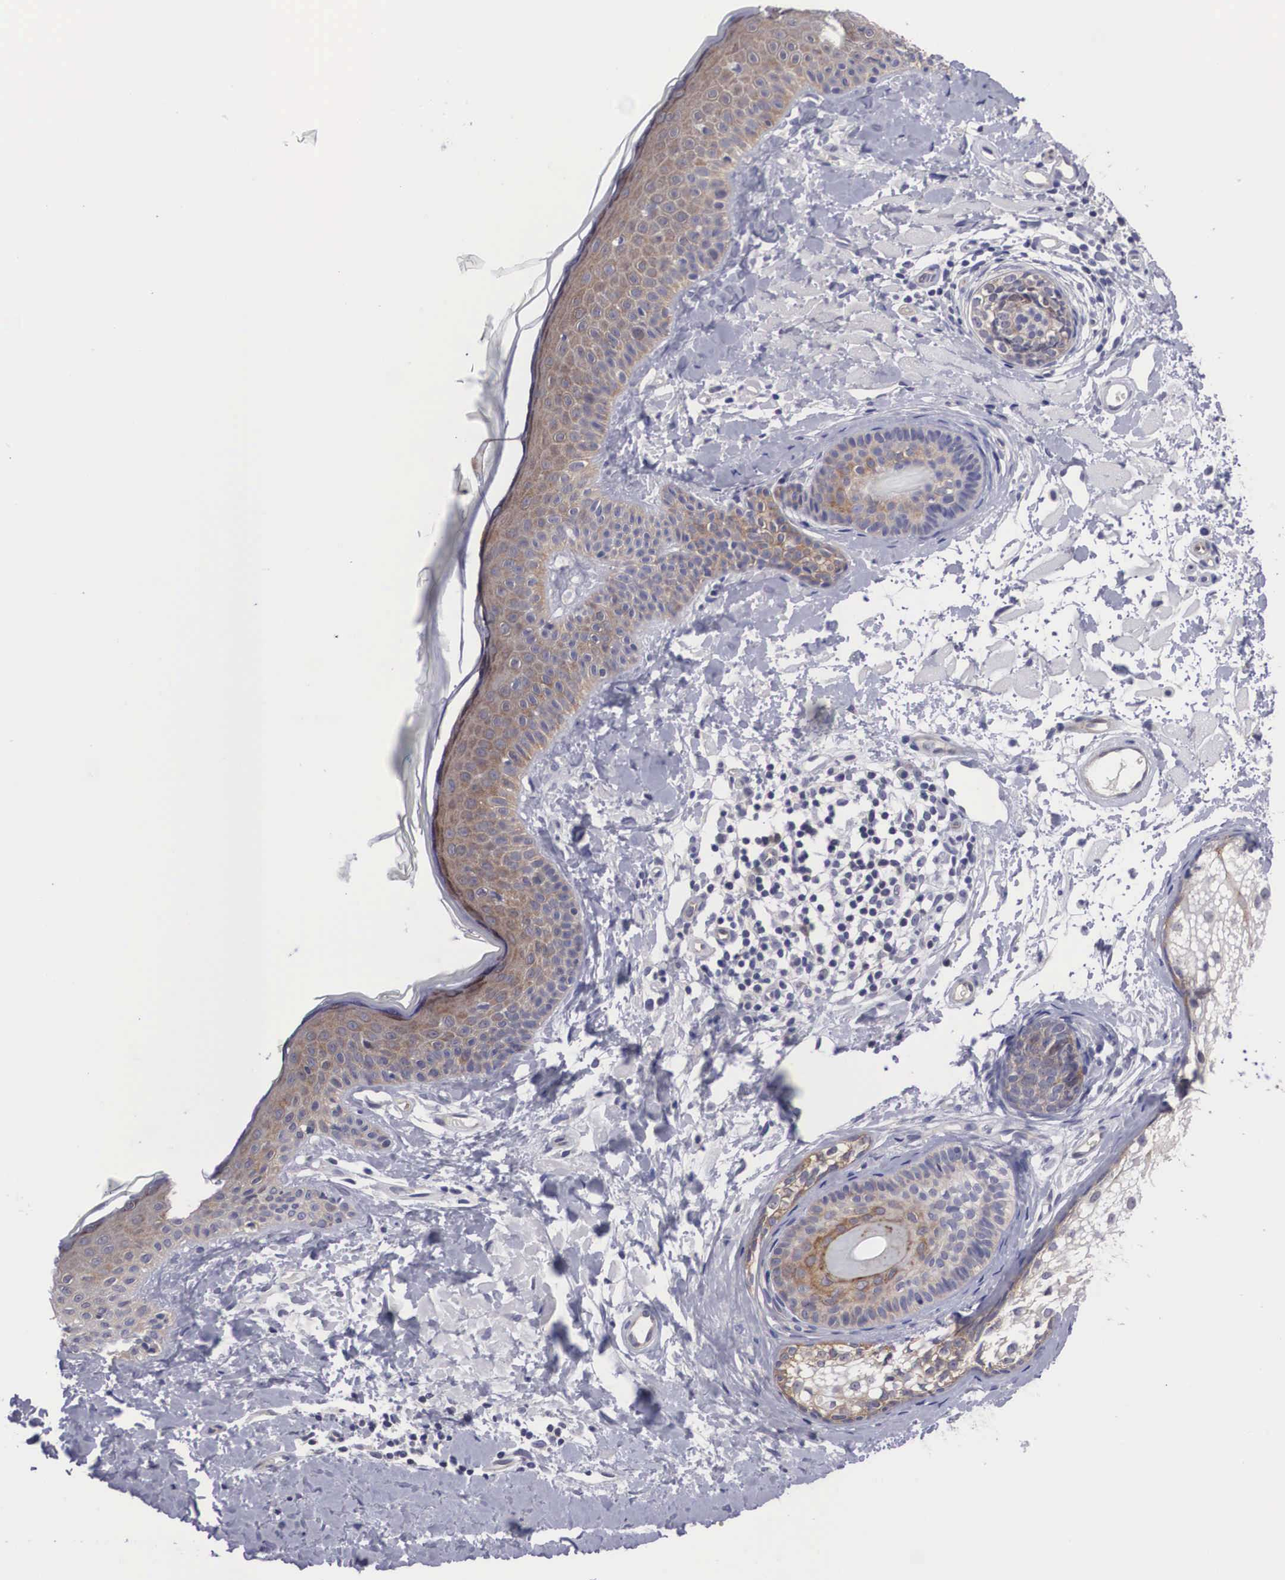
{"staining": {"intensity": "negative", "quantity": "none", "location": "none"}, "tissue": "skin", "cell_type": "Fibroblasts", "image_type": "normal", "snomed": [{"axis": "morphology", "description": "Normal tissue, NOS"}, {"axis": "topography", "description": "Skin"}], "caption": "Protein analysis of normal skin demonstrates no significant staining in fibroblasts.", "gene": "MAST4", "patient": {"sex": "male", "age": 86}}